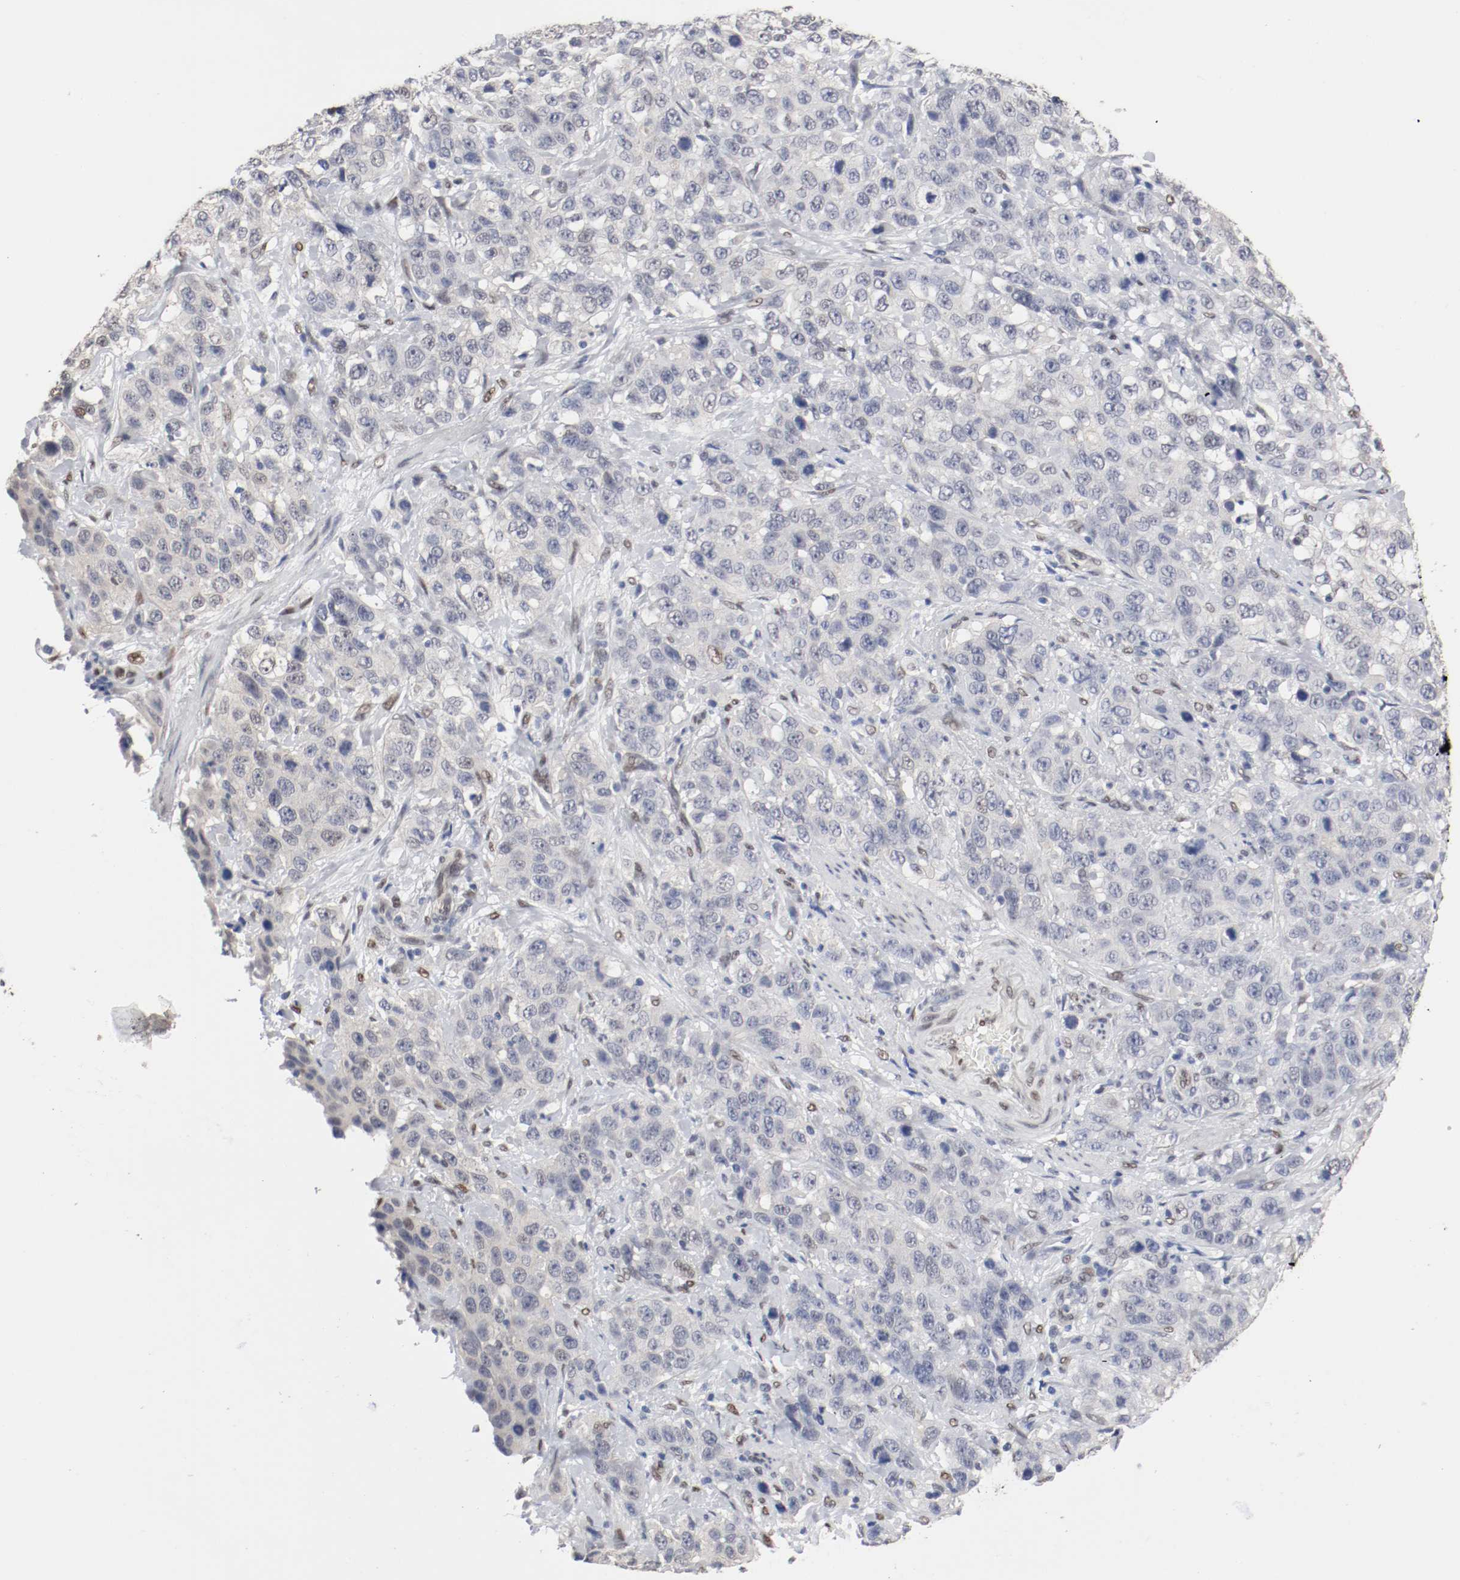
{"staining": {"intensity": "weak", "quantity": "<25%", "location": "nuclear"}, "tissue": "stomach cancer", "cell_type": "Tumor cells", "image_type": "cancer", "snomed": [{"axis": "morphology", "description": "Normal tissue, NOS"}, {"axis": "morphology", "description": "Adenocarcinoma, NOS"}, {"axis": "topography", "description": "Stomach"}], "caption": "A photomicrograph of stomach adenocarcinoma stained for a protein exhibits no brown staining in tumor cells.", "gene": "FOSL2", "patient": {"sex": "male", "age": 48}}